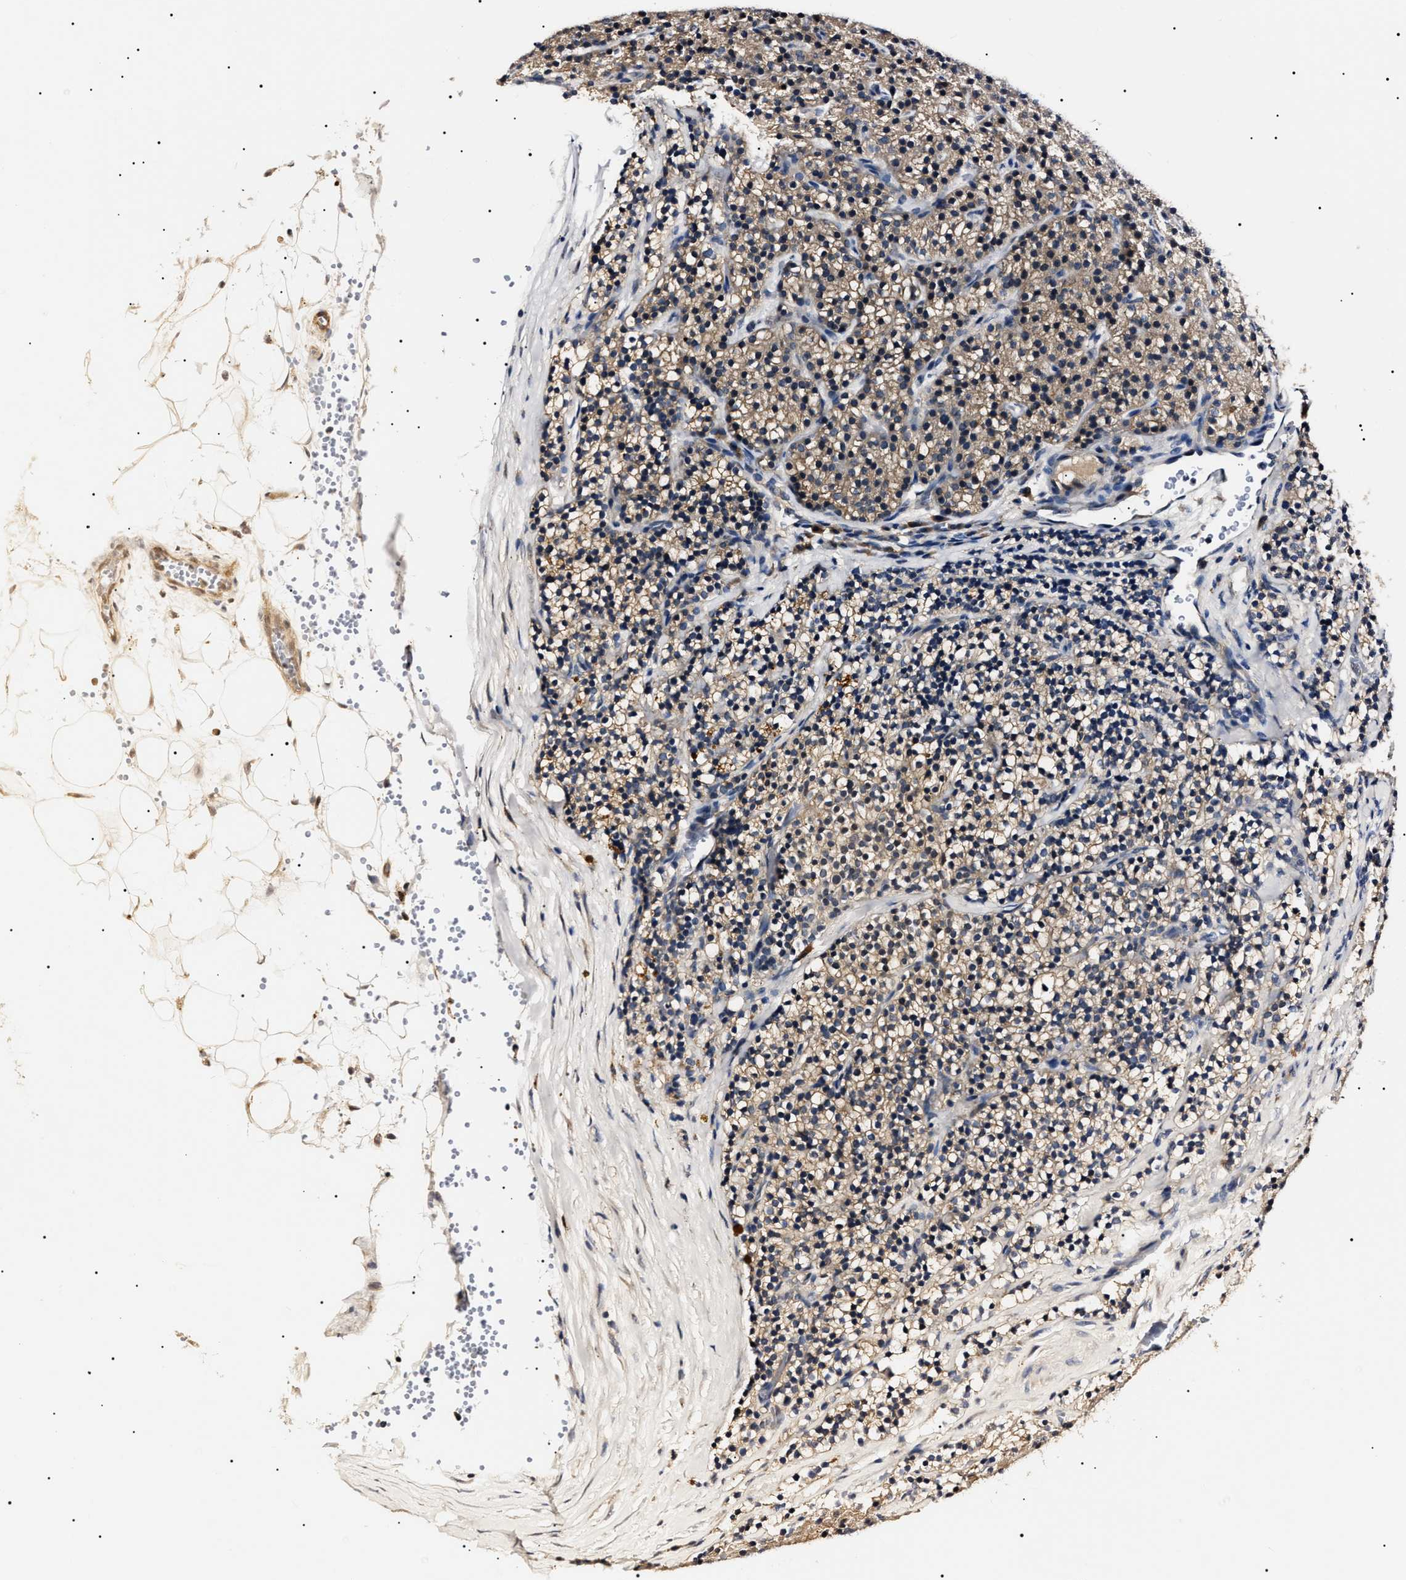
{"staining": {"intensity": "moderate", "quantity": "25%-75%", "location": "cytoplasmic/membranous"}, "tissue": "parathyroid gland", "cell_type": "Glandular cells", "image_type": "normal", "snomed": [{"axis": "morphology", "description": "Normal tissue, NOS"}, {"axis": "morphology", "description": "Adenoma, NOS"}, {"axis": "topography", "description": "Parathyroid gland"}], "caption": "The photomicrograph reveals a brown stain indicating the presence of a protein in the cytoplasmic/membranous of glandular cells in parathyroid gland. The protein is stained brown, and the nuclei are stained in blue (DAB IHC with brightfield microscopy, high magnification).", "gene": "IFT81", "patient": {"sex": "male", "age": 75}}